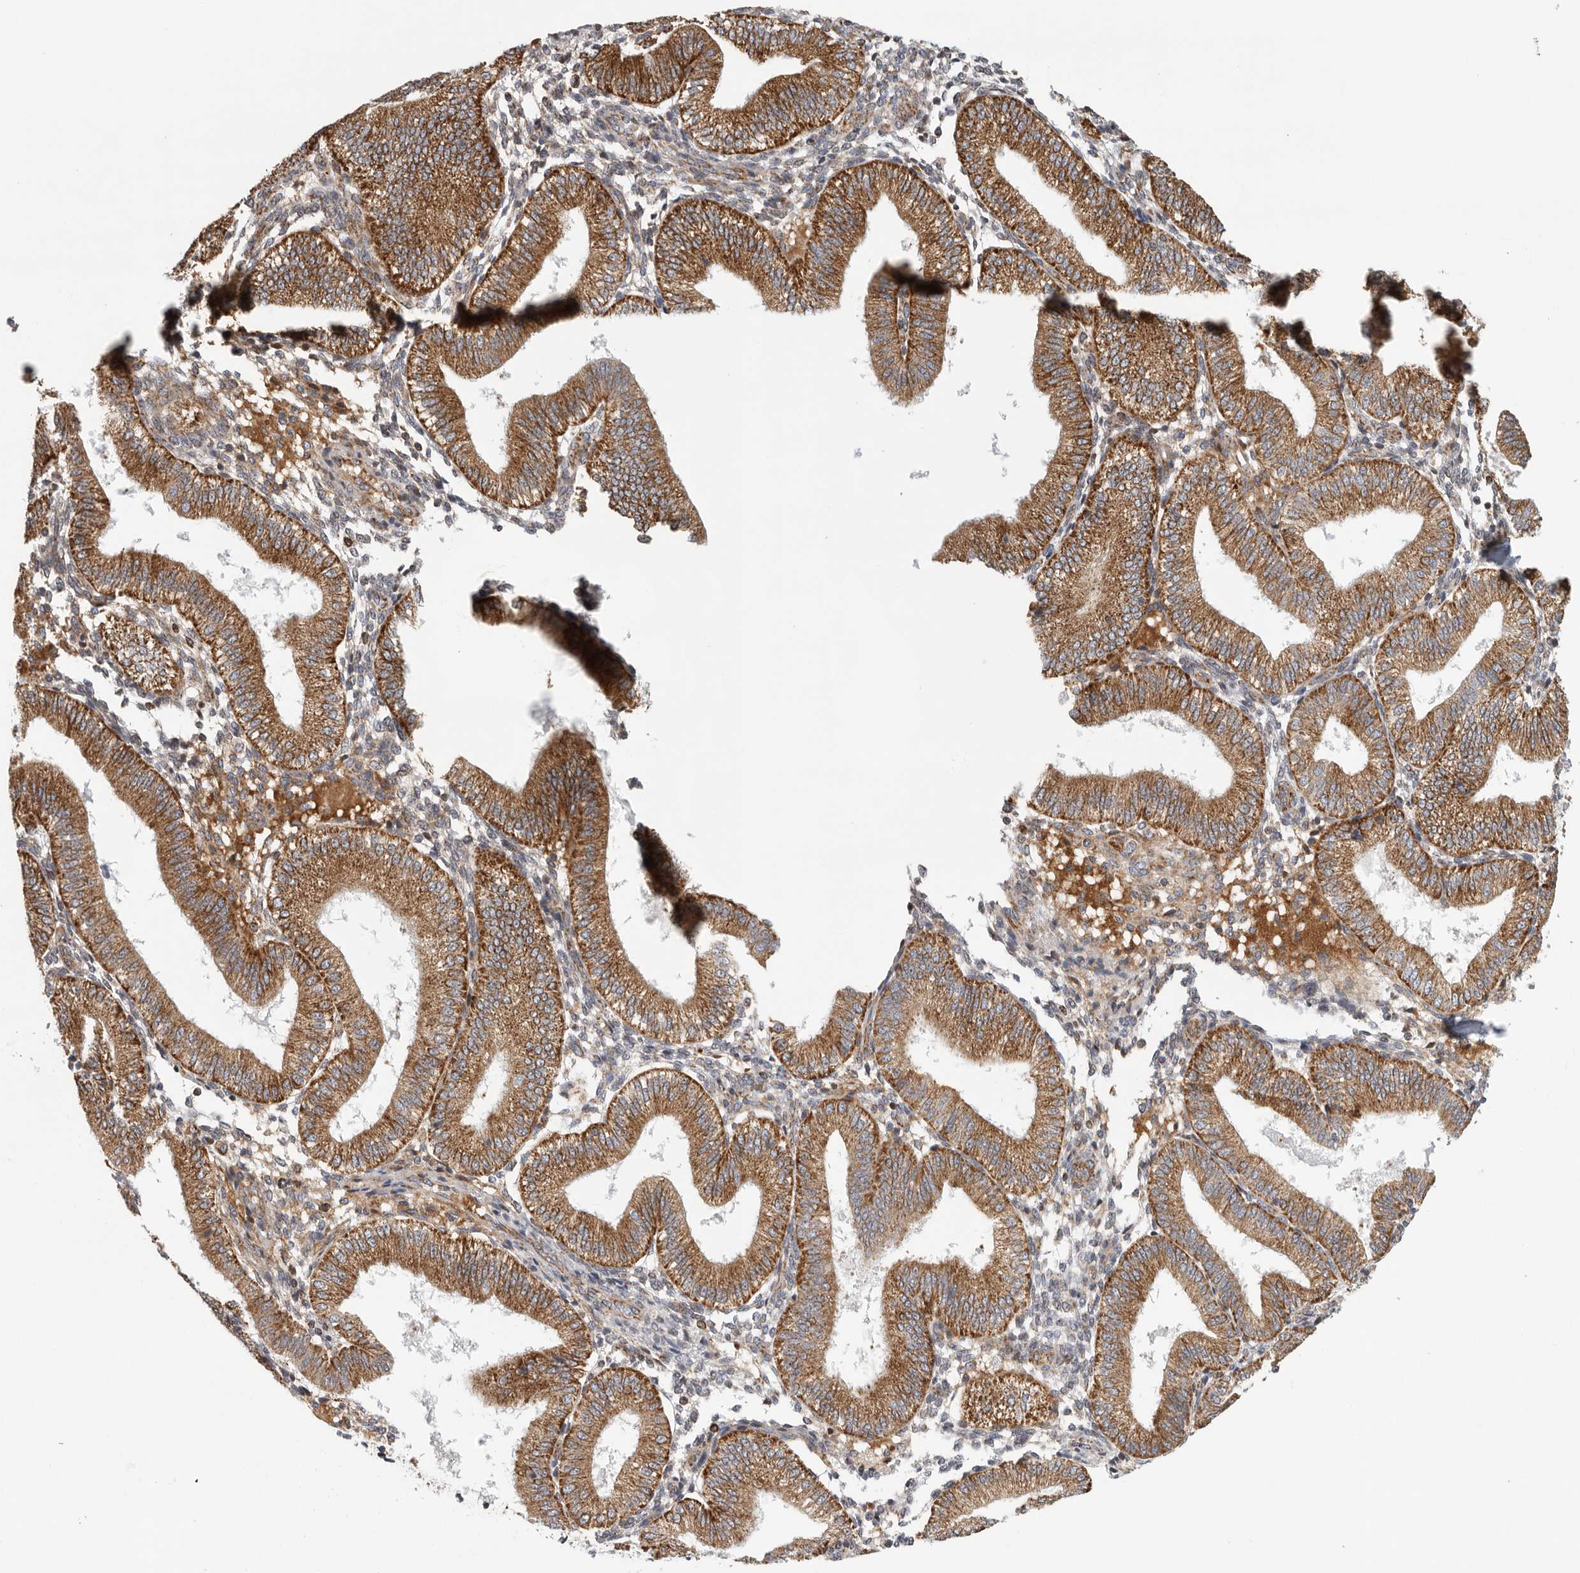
{"staining": {"intensity": "moderate", "quantity": "25%-75%", "location": "cytoplasmic/membranous"}, "tissue": "endometrium", "cell_type": "Cells in endometrial stroma", "image_type": "normal", "snomed": [{"axis": "morphology", "description": "Normal tissue, NOS"}, {"axis": "topography", "description": "Endometrium"}], "caption": "Approximately 25%-75% of cells in endometrial stroma in normal human endometrium display moderate cytoplasmic/membranous protein positivity as visualized by brown immunohistochemical staining.", "gene": "FKBP8", "patient": {"sex": "female", "age": 39}}